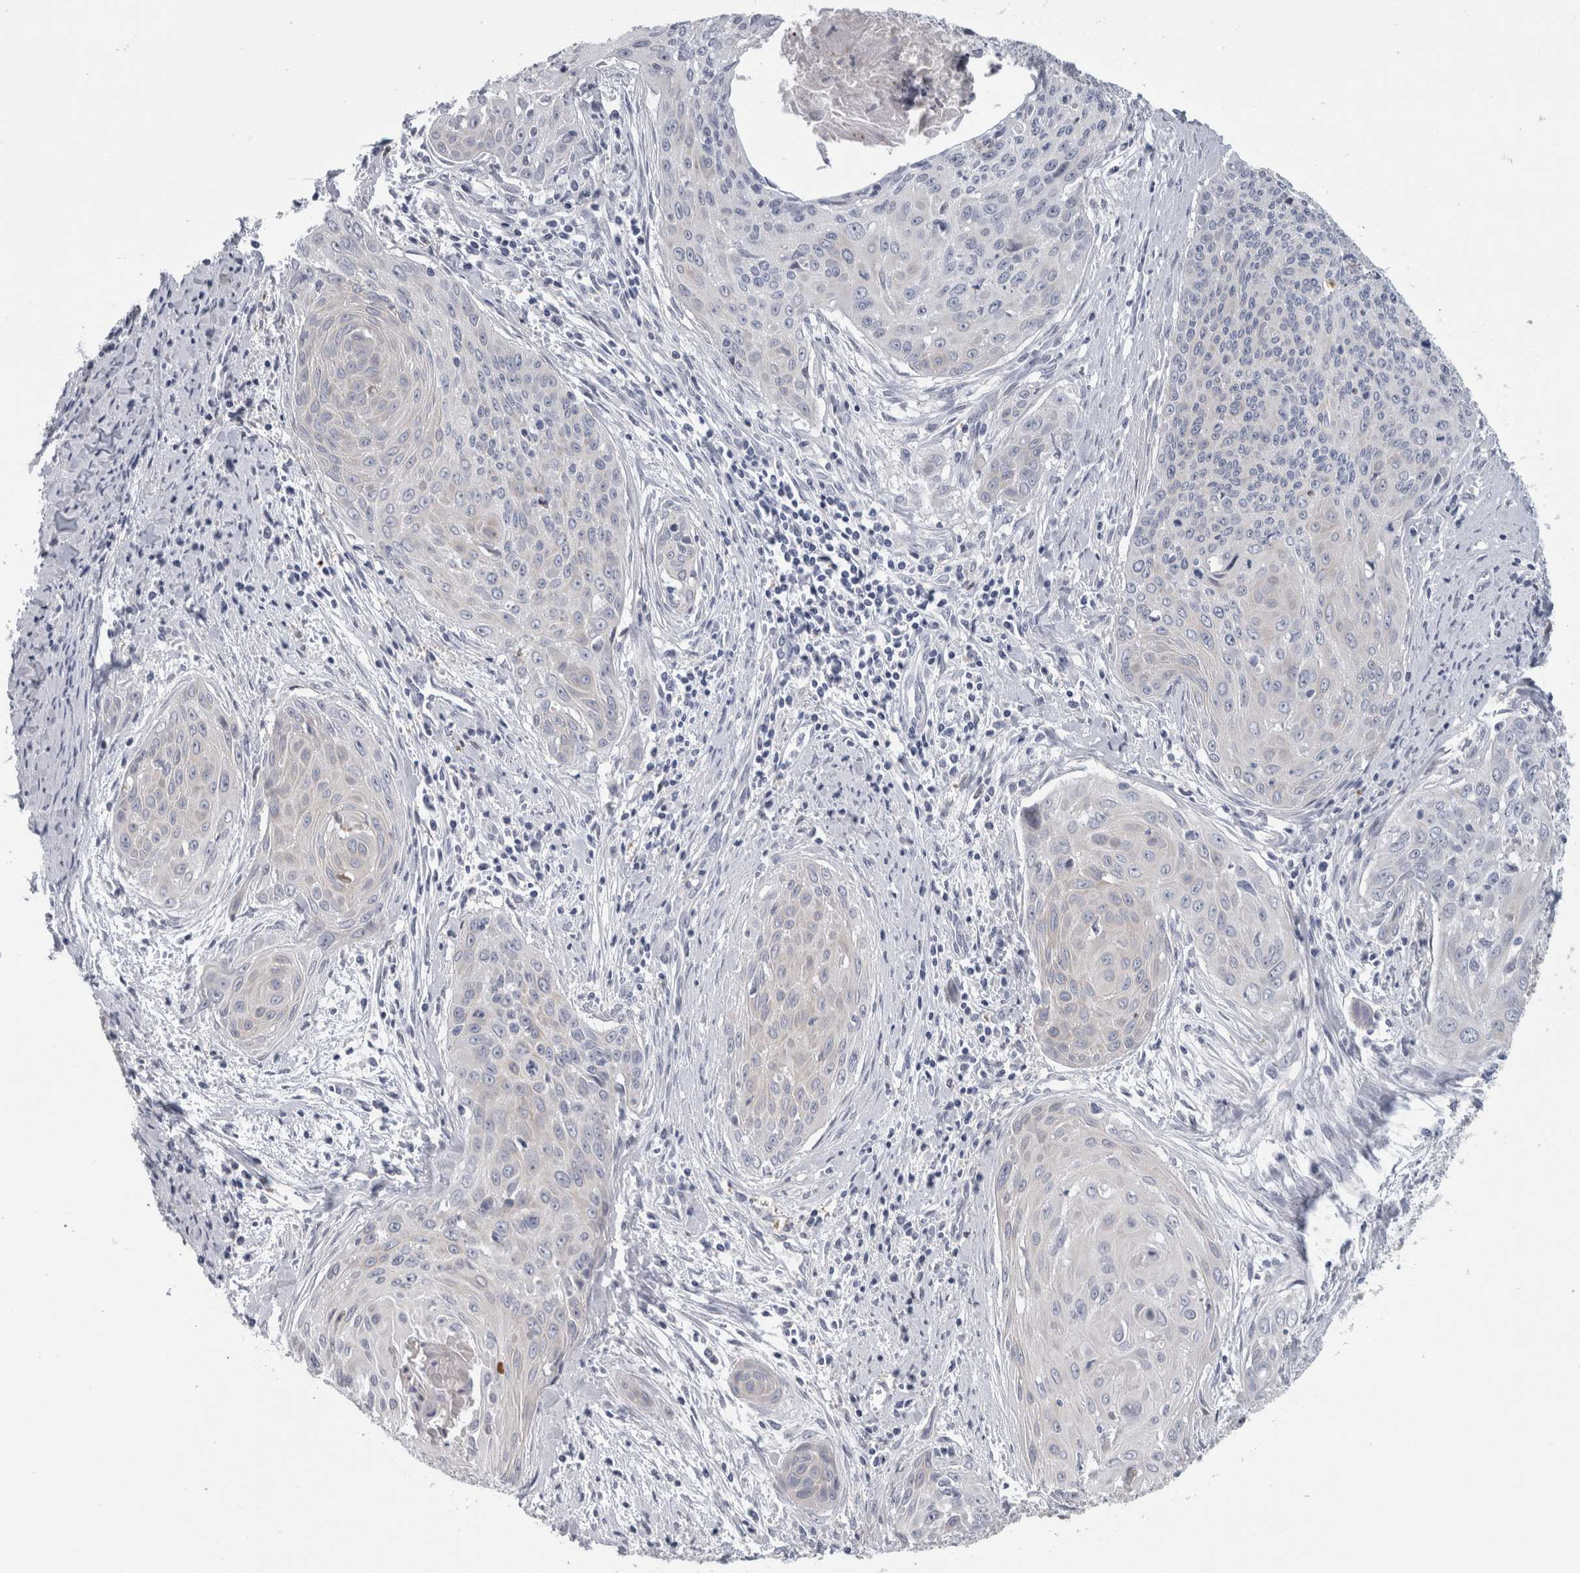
{"staining": {"intensity": "negative", "quantity": "none", "location": "none"}, "tissue": "cervical cancer", "cell_type": "Tumor cells", "image_type": "cancer", "snomed": [{"axis": "morphology", "description": "Squamous cell carcinoma, NOS"}, {"axis": "topography", "description": "Cervix"}], "caption": "This is an immunohistochemistry (IHC) photomicrograph of human squamous cell carcinoma (cervical). There is no positivity in tumor cells.", "gene": "DNAJC24", "patient": {"sex": "female", "age": 55}}